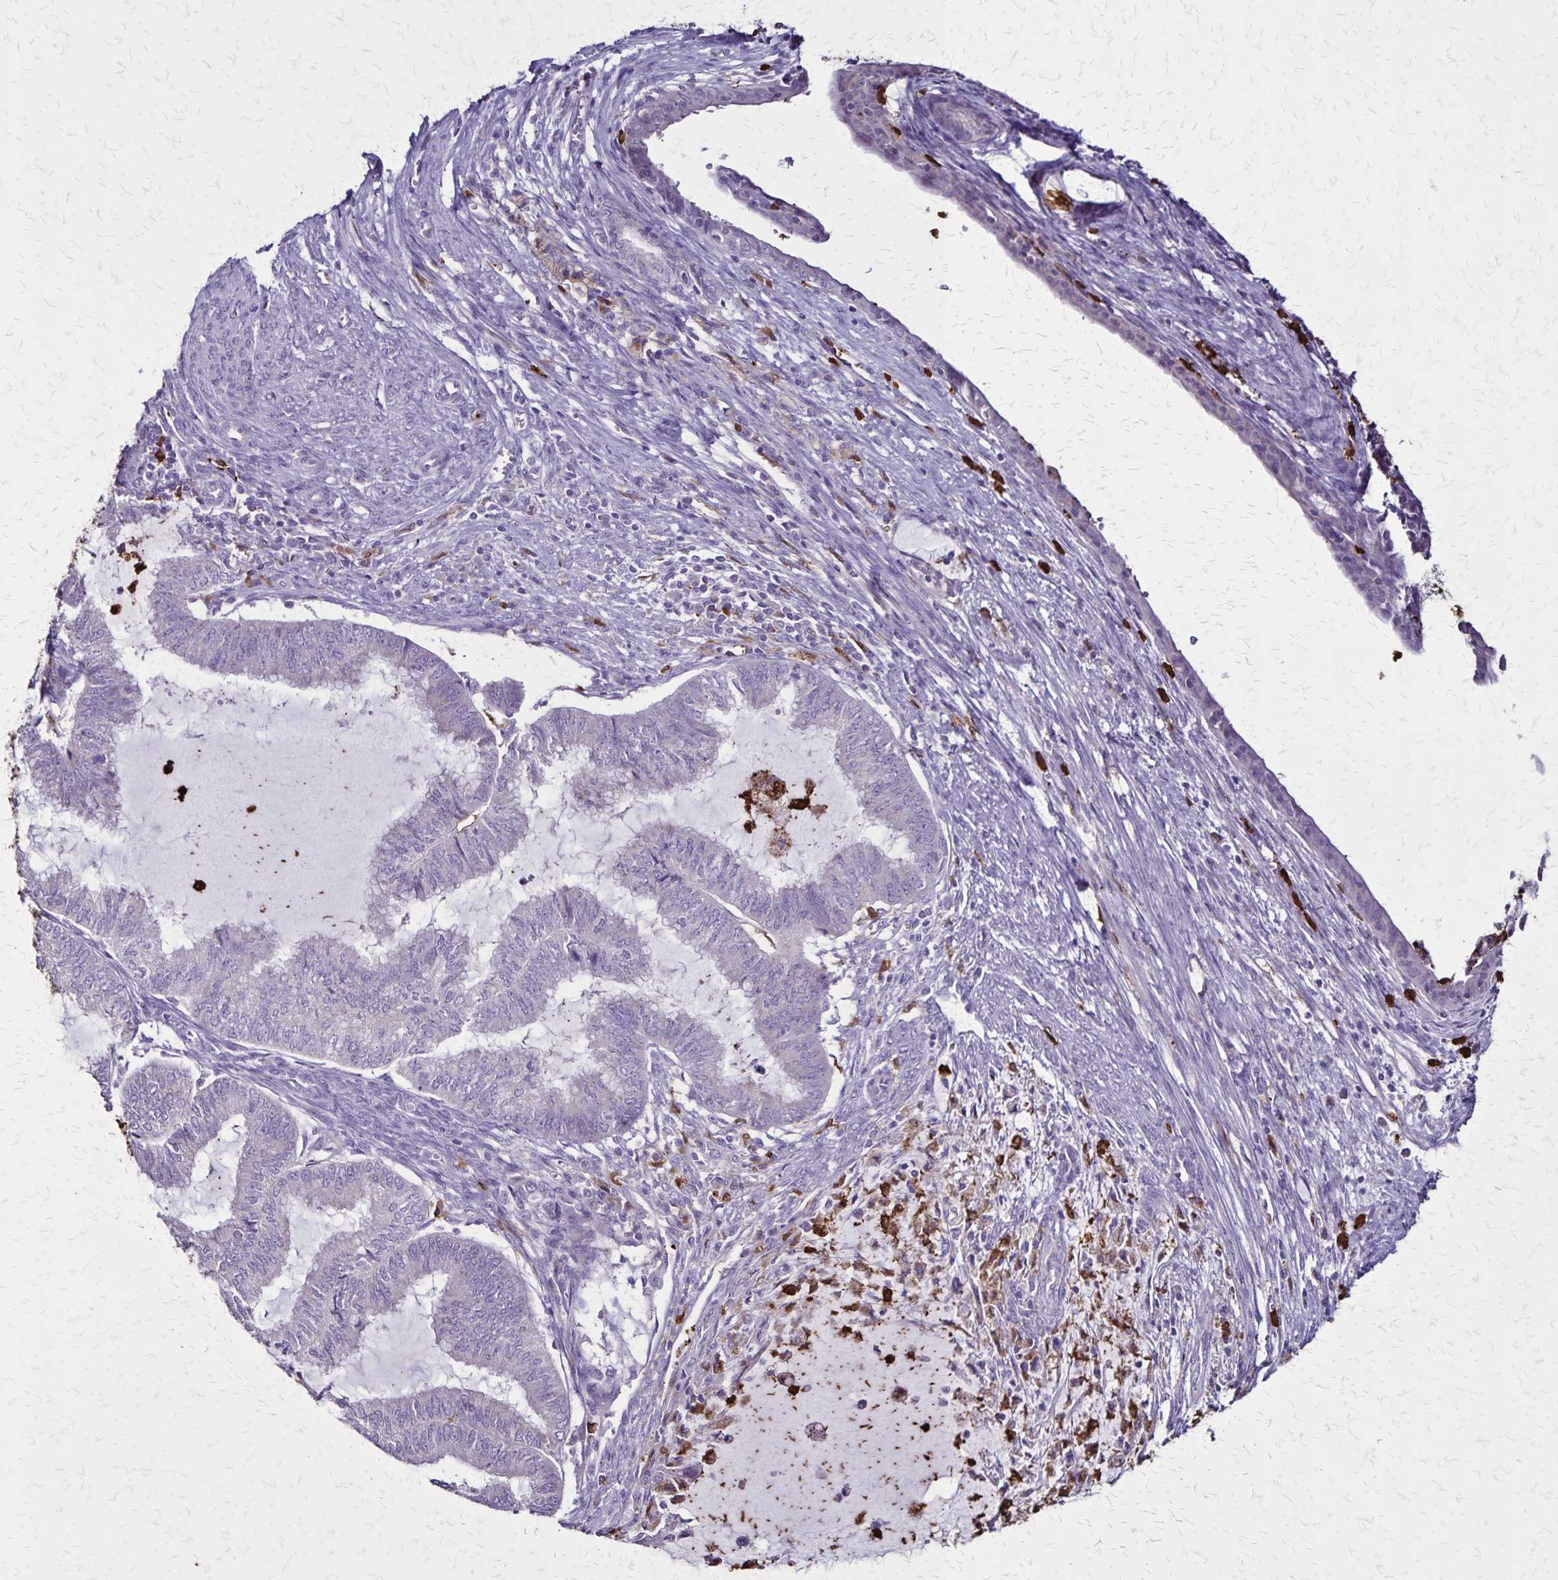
{"staining": {"intensity": "negative", "quantity": "none", "location": "none"}, "tissue": "endometrial cancer", "cell_type": "Tumor cells", "image_type": "cancer", "snomed": [{"axis": "morphology", "description": "Adenocarcinoma, NOS"}, {"axis": "topography", "description": "Endometrium"}], "caption": "Endometrial cancer was stained to show a protein in brown. There is no significant expression in tumor cells.", "gene": "ULBP3", "patient": {"sex": "female", "age": 79}}